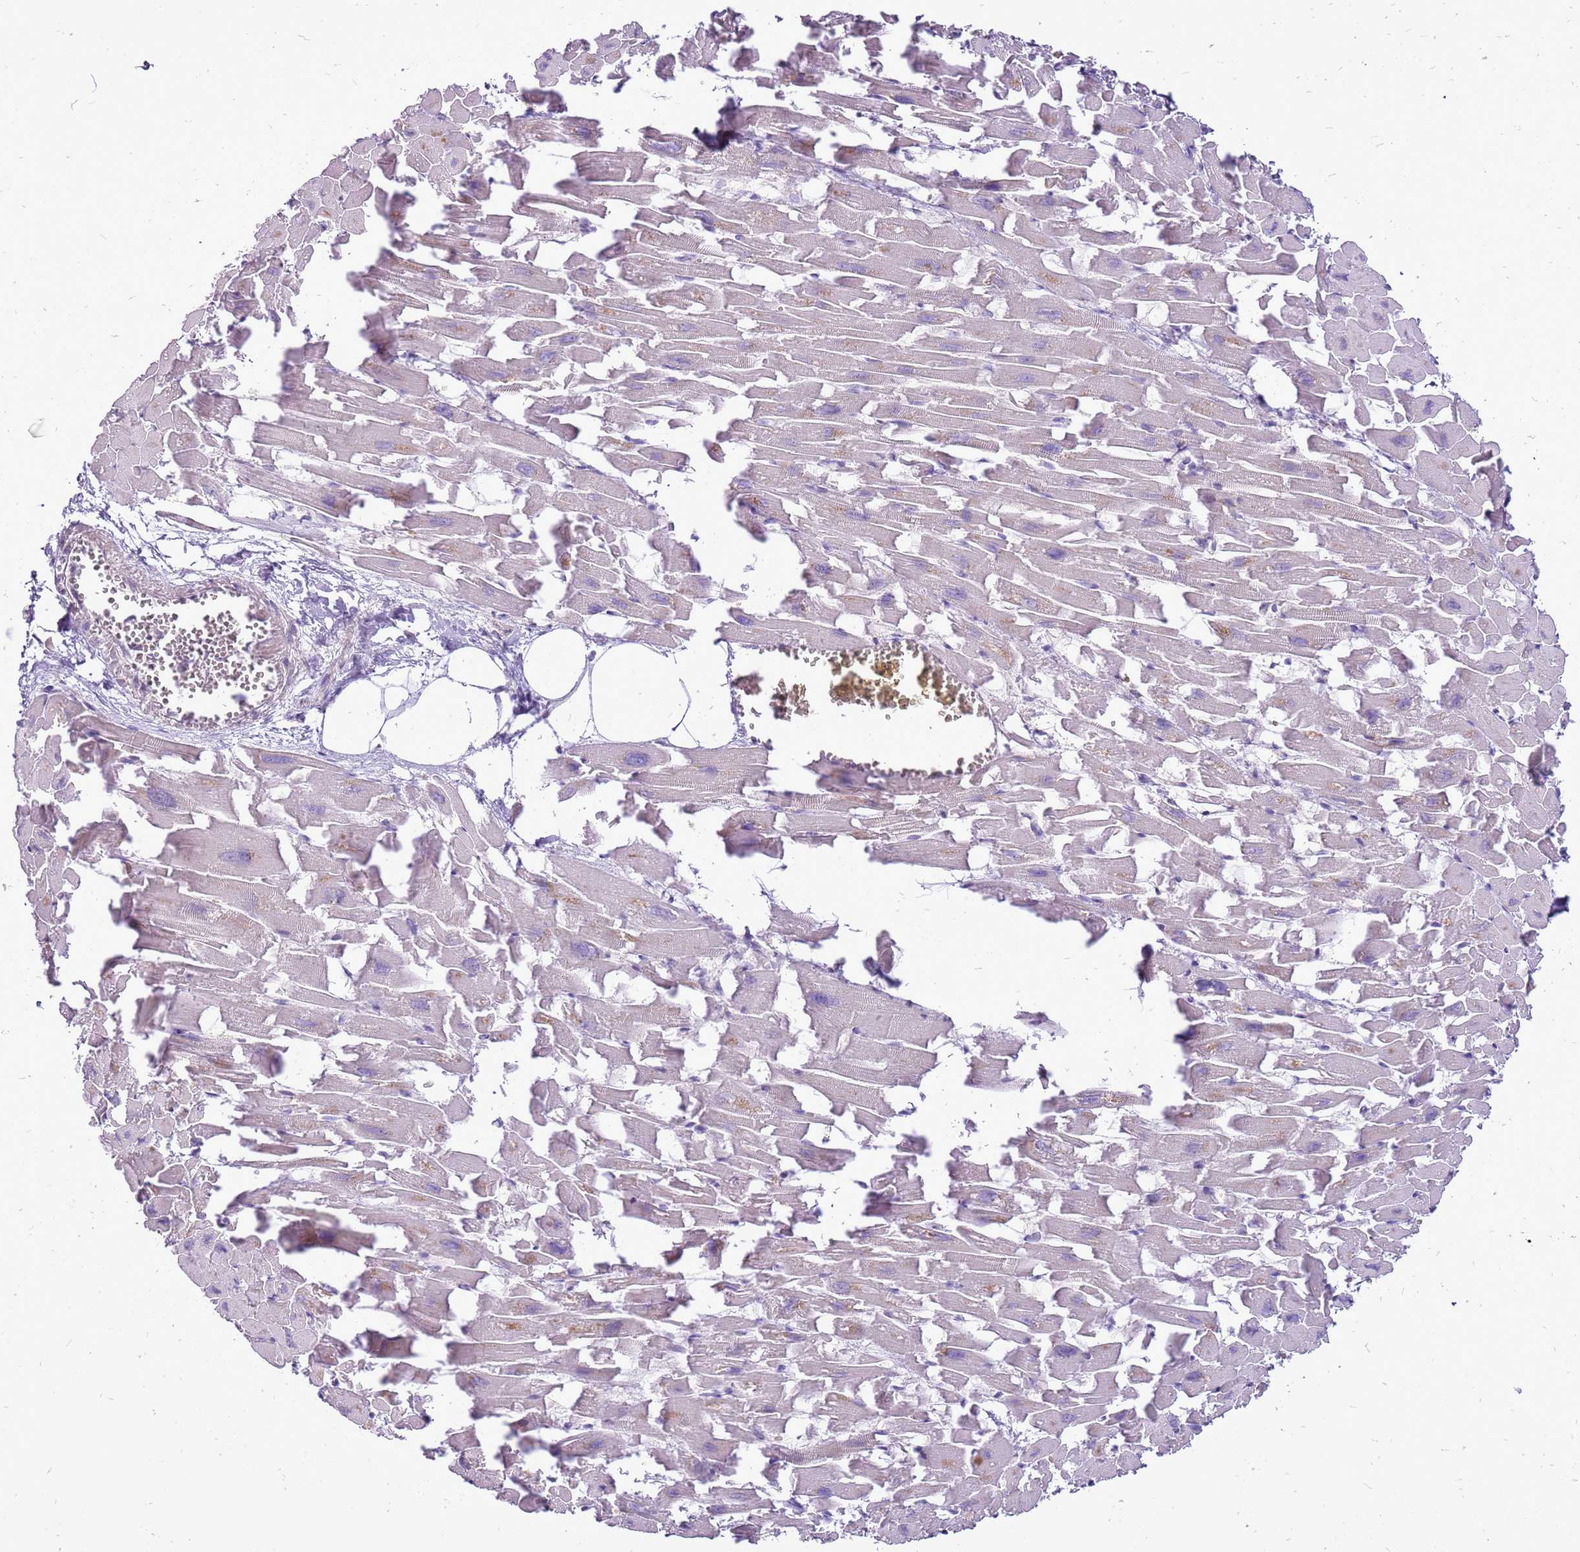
{"staining": {"intensity": "negative", "quantity": "none", "location": "none"}, "tissue": "heart muscle", "cell_type": "Cardiomyocytes", "image_type": "normal", "snomed": [{"axis": "morphology", "description": "Normal tissue, NOS"}, {"axis": "topography", "description": "Heart"}], "caption": "This image is of benign heart muscle stained with IHC to label a protein in brown with the nuclei are counter-stained blue. There is no positivity in cardiomyocytes.", "gene": "UGGT2", "patient": {"sex": "female", "age": 64}}